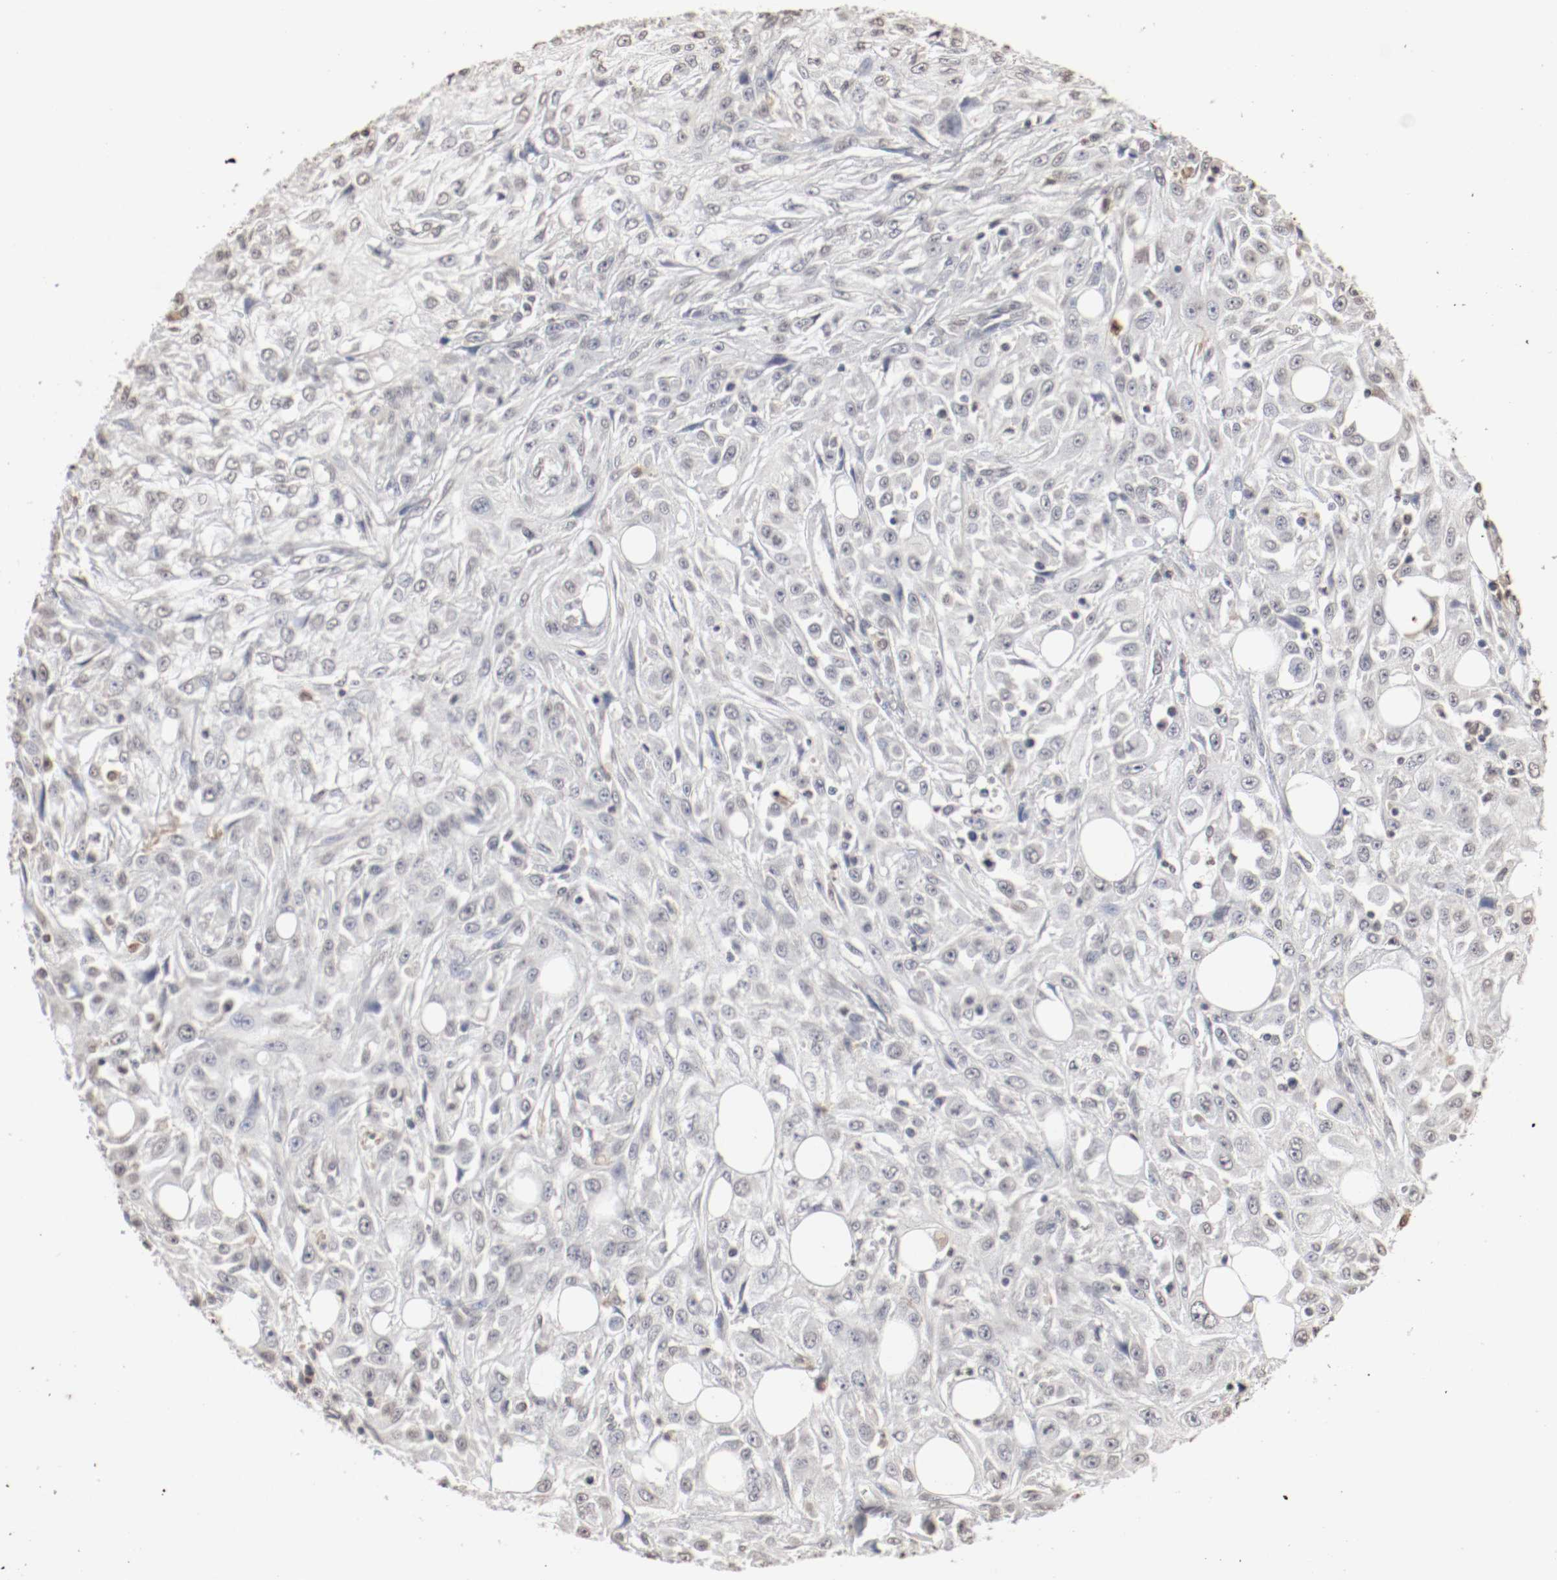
{"staining": {"intensity": "negative", "quantity": "none", "location": "none"}, "tissue": "skin cancer", "cell_type": "Tumor cells", "image_type": "cancer", "snomed": [{"axis": "morphology", "description": "Squamous cell carcinoma, NOS"}, {"axis": "topography", "description": "Skin"}], "caption": "Tumor cells show no significant positivity in squamous cell carcinoma (skin). The staining was performed using DAB to visualize the protein expression in brown, while the nuclei were stained in blue with hematoxylin (Magnification: 20x).", "gene": "WASL", "patient": {"sex": "male", "age": 75}}